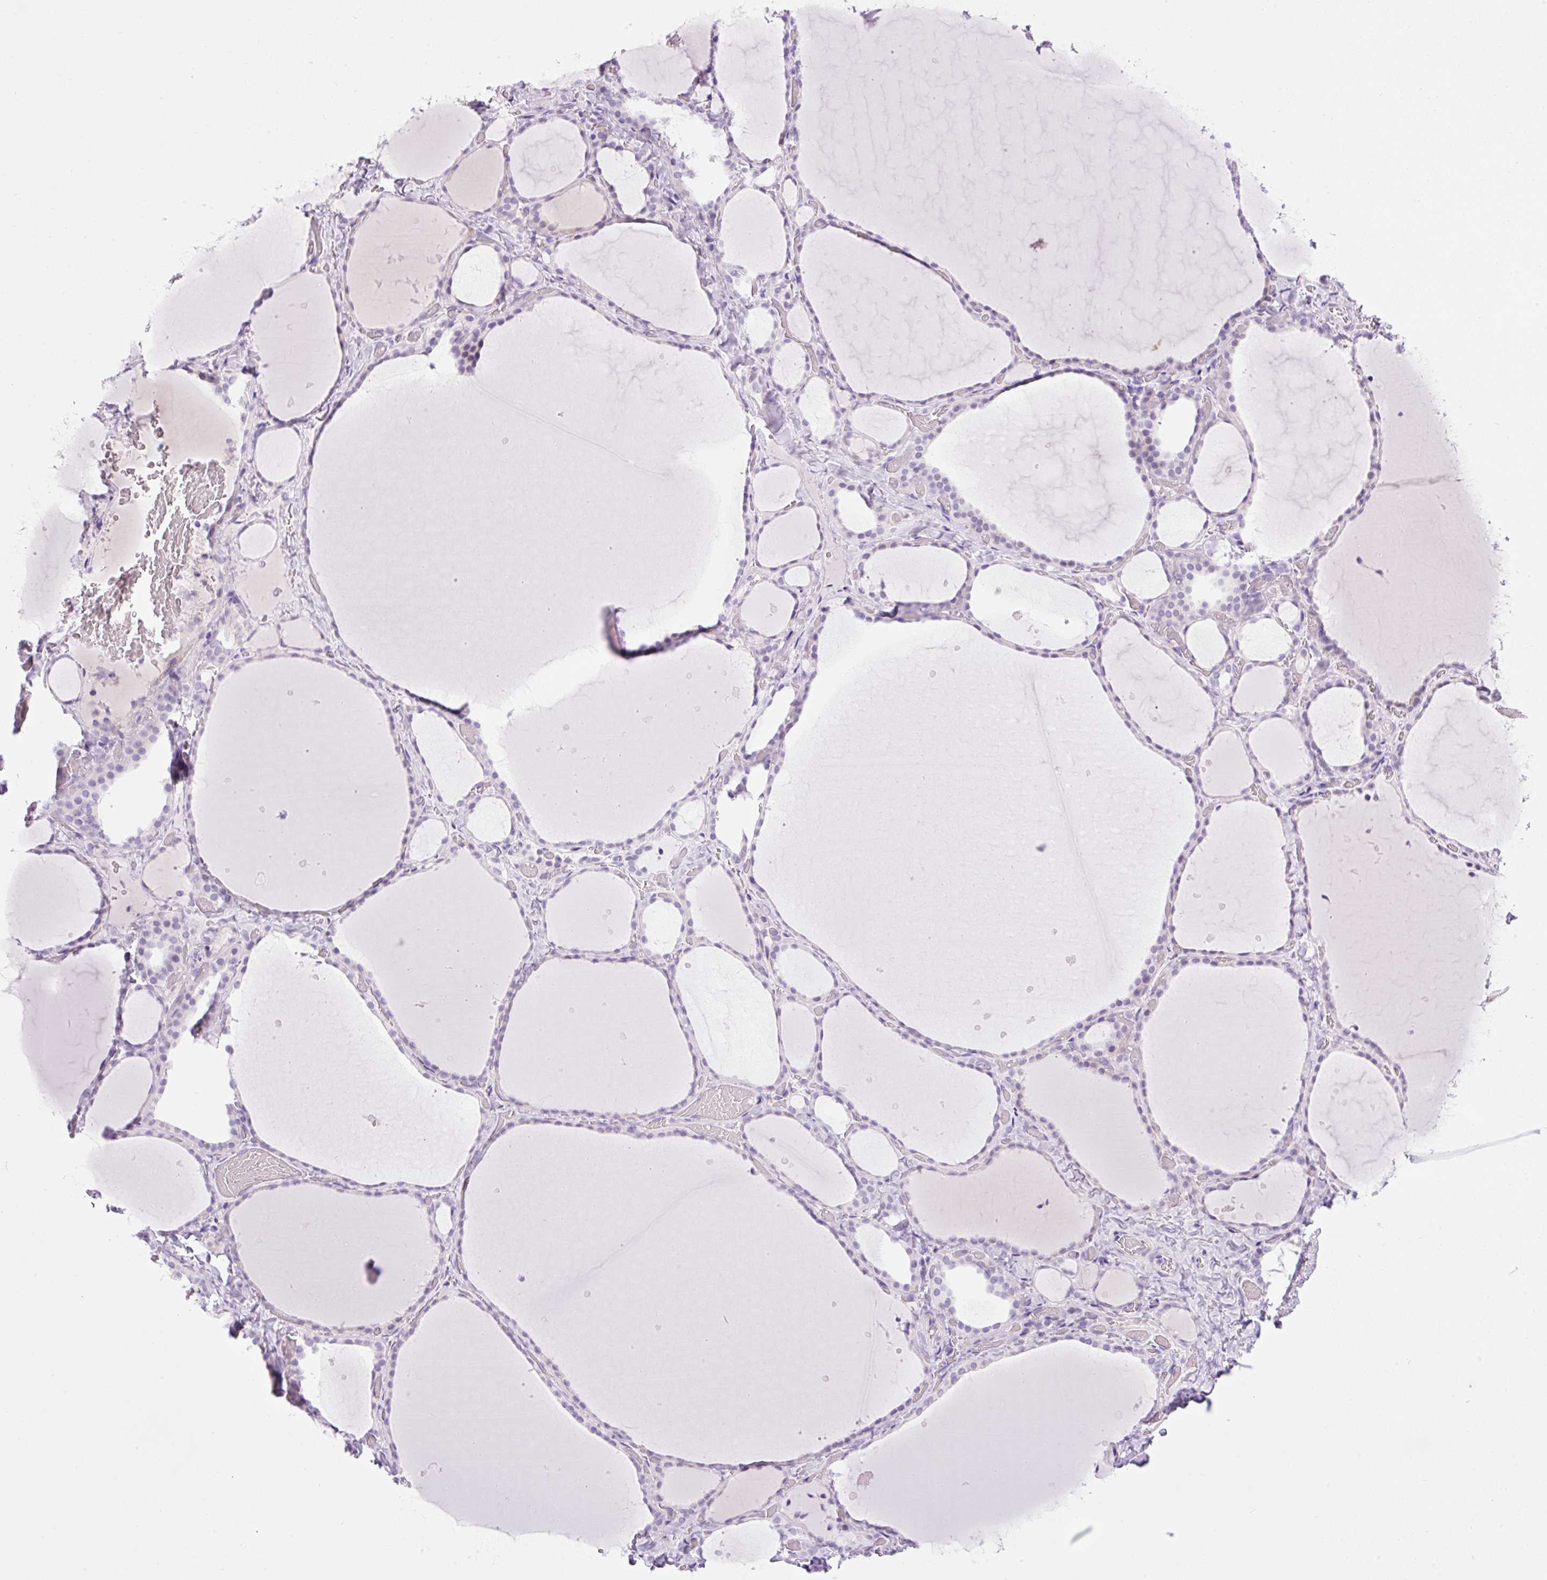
{"staining": {"intensity": "negative", "quantity": "none", "location": "none"}, "tissue": "thyroid gland", "cell_type": "Glandular cells", "image_type": "normal", "snomed": [{"axis": "morphology", "description": "Normal tissue, NOS"}, {"axis": "topography", "description": "Thyroid gland"}], "caption": "Human thyroid gland stained for a protein using IHC exhibits no expression in glandular cells.", "gene": "ZNF121", "patient": {"sex": "female", "age": 36}}